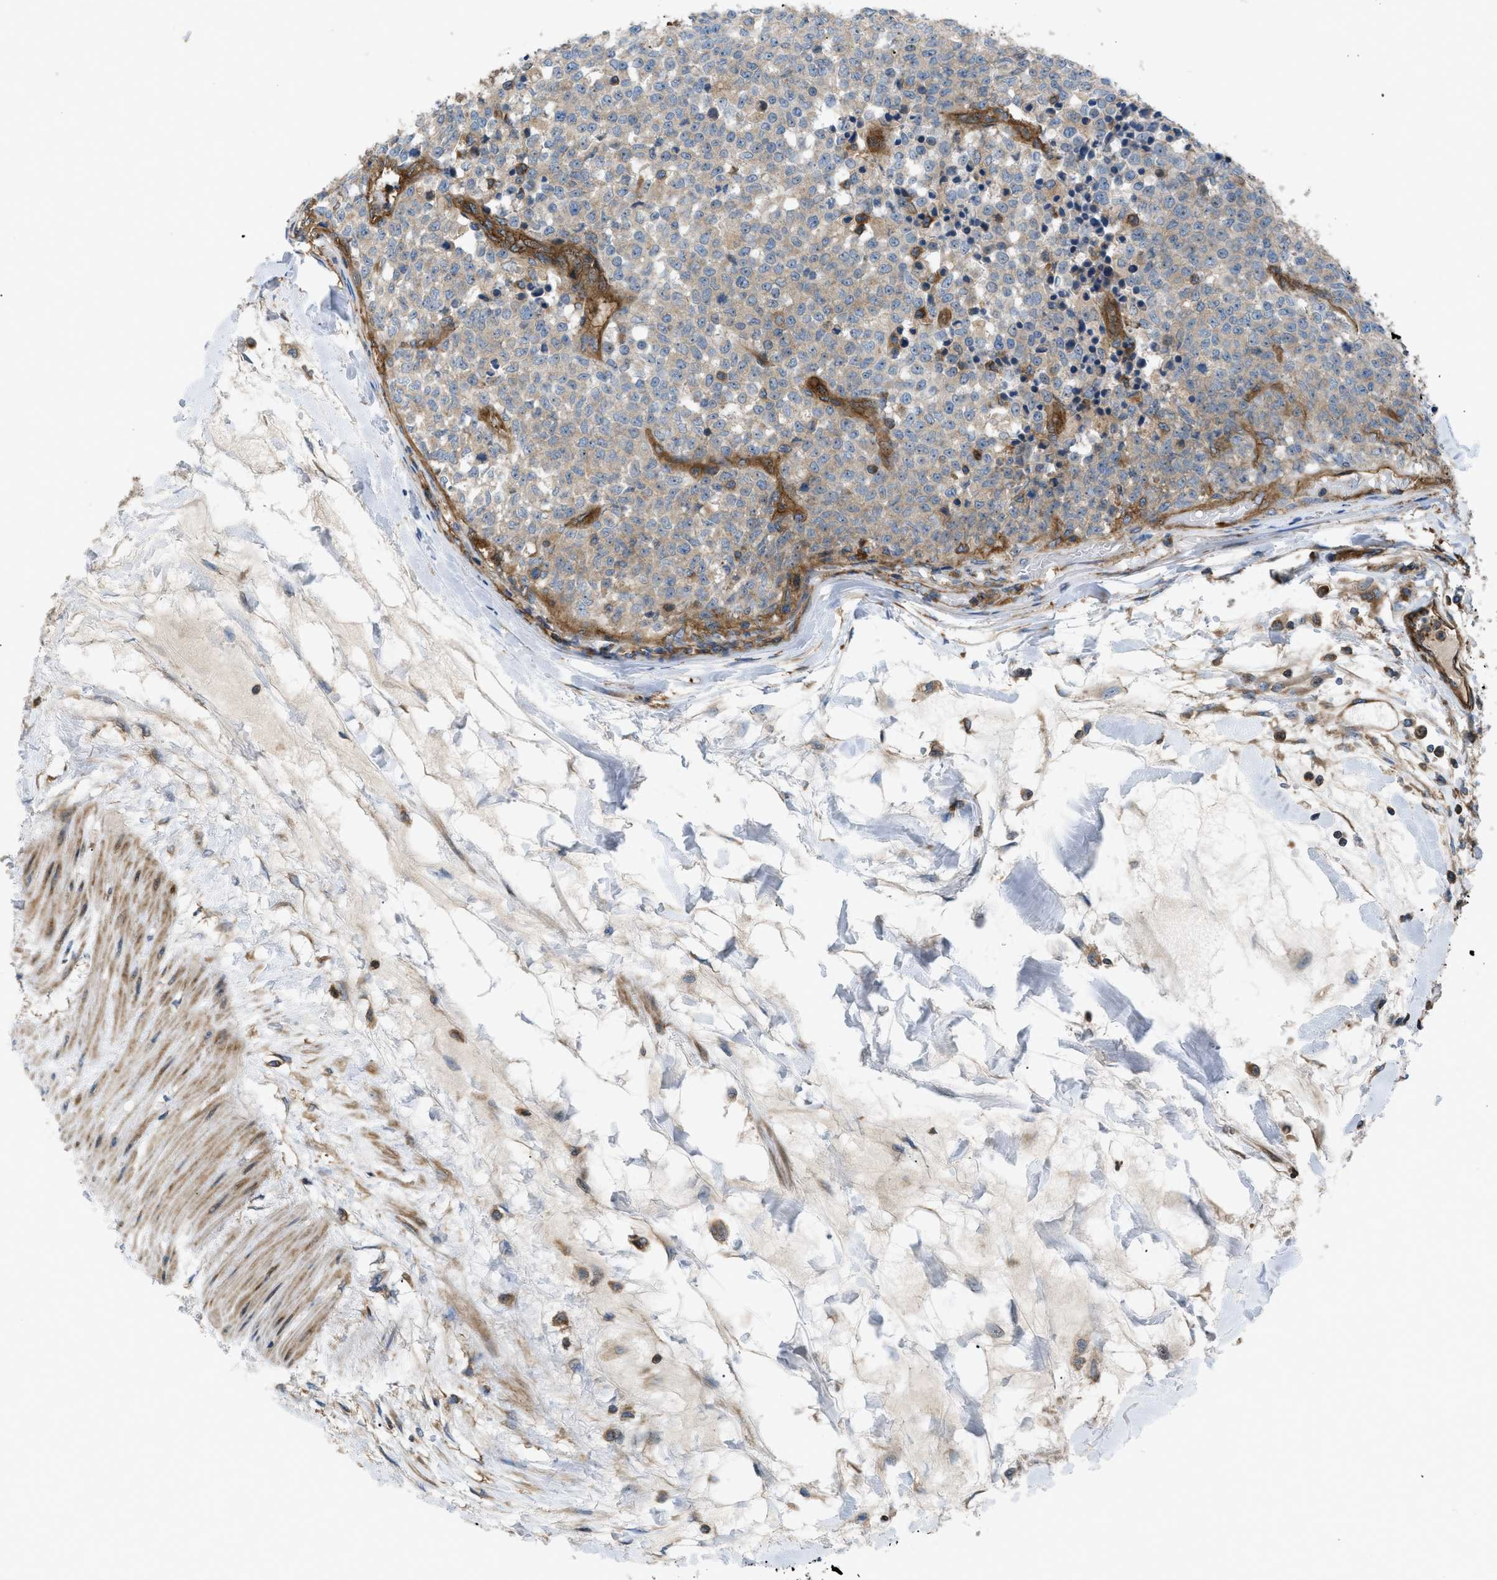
{"staining": {"intensity": "weak", "quantity": "25%-75%", "location": "cytoplasmic/membranous"}, "tissue": "testis cancer", "cell_type": "Tumor cells", "image_type": "cancer", "snomed": [{"axis": "morphology", "description": "Seminoma, NOS"}, {"axis": "topography", "description": "Testis"}], "caption": "Testis seminoma stained with IHC exhibits weak cytoplasmic/membranous expression in approximately 25%-75% of tumor cells.", "gene": "ATP2A3", "patient": {"sex": "male", "age": 59}}